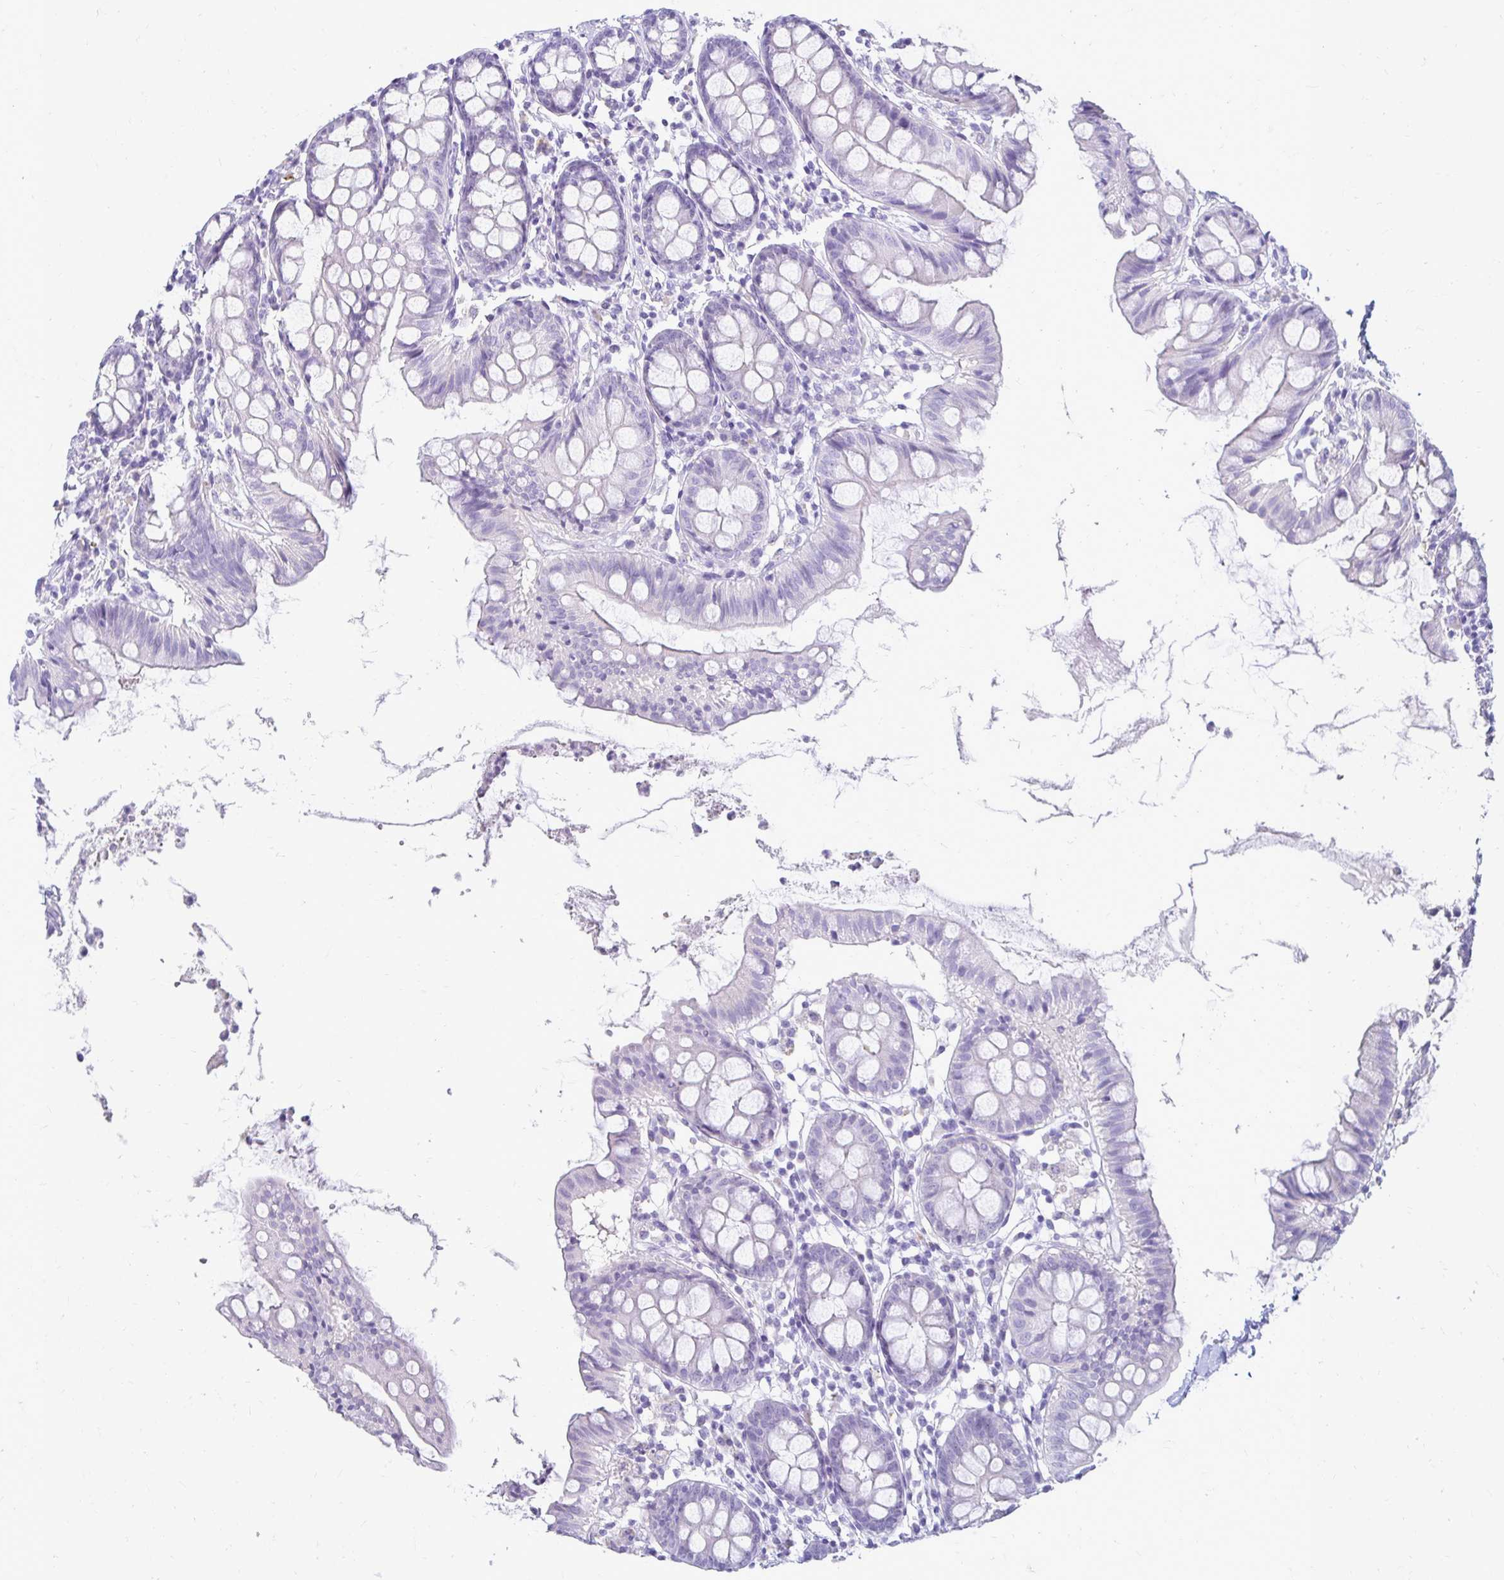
{"staining": {"intensity": "negative", "quantity": "none", "location": "none"}, "tissue": "colon", "cell_type": "Endothelial cells", "image_type": "normal", "snomed": [{"axis": "morphology", "description": "Normal tissue, NOS"}, {"axis": "topography", "description": "Colon"}], "caption": "Immunohistochemistry photomicrograph of unremarkable colon stained for a protein (brown), which demonstrates no expression in endothelial cells. The staining was performed using DAB to visualize the protein expression in brown, while the nuclei were stained in blue with hematoxylin (Magnification: 20x).", "gene": "CST6", "patient": {"sex": "female", "age": 84}}